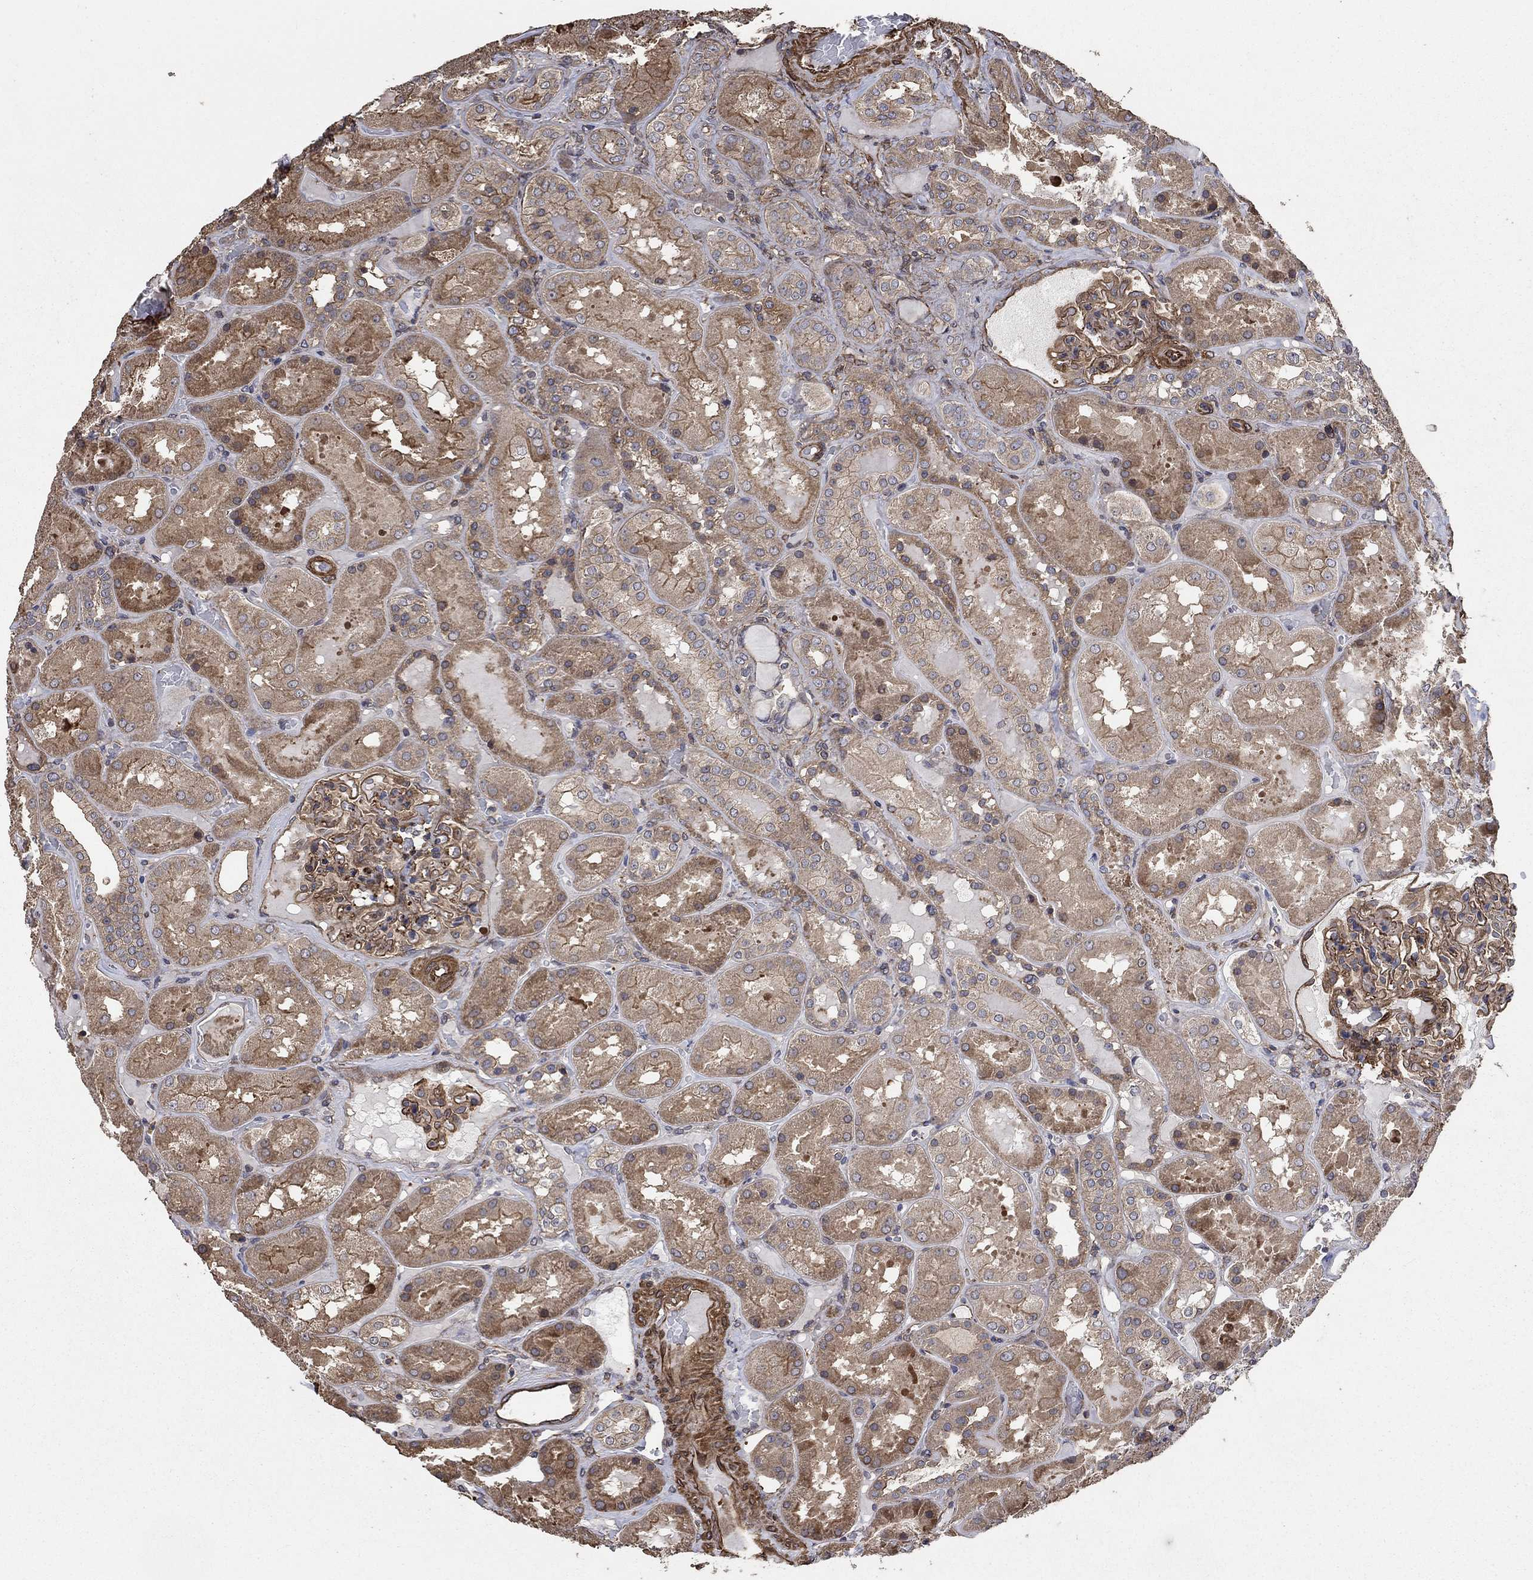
{"staining": {"intensity": "moderate", "quantity": "<25%", "location": "cytoplasmic/membranous"}, "tissue": "kidney", "cell_type": "Cells in glomeruli", "image_type": "normal", "snomed": [{"axis": "morphology", "description": "Normal tissue, NOS"}, {"axis": "topography", "description": "Kidney"}], "caption": "This micrograph shows benign kidney stained with immunohistochemistry (IHC) to label a protein in brown. The cytoplasmic/membranous of cells in glomeruli show moderate positivity for the protein. Nuclei are counter-stained blue.", "gene": "PDE3A", "patient": {"sex": "male", "age": 73}}